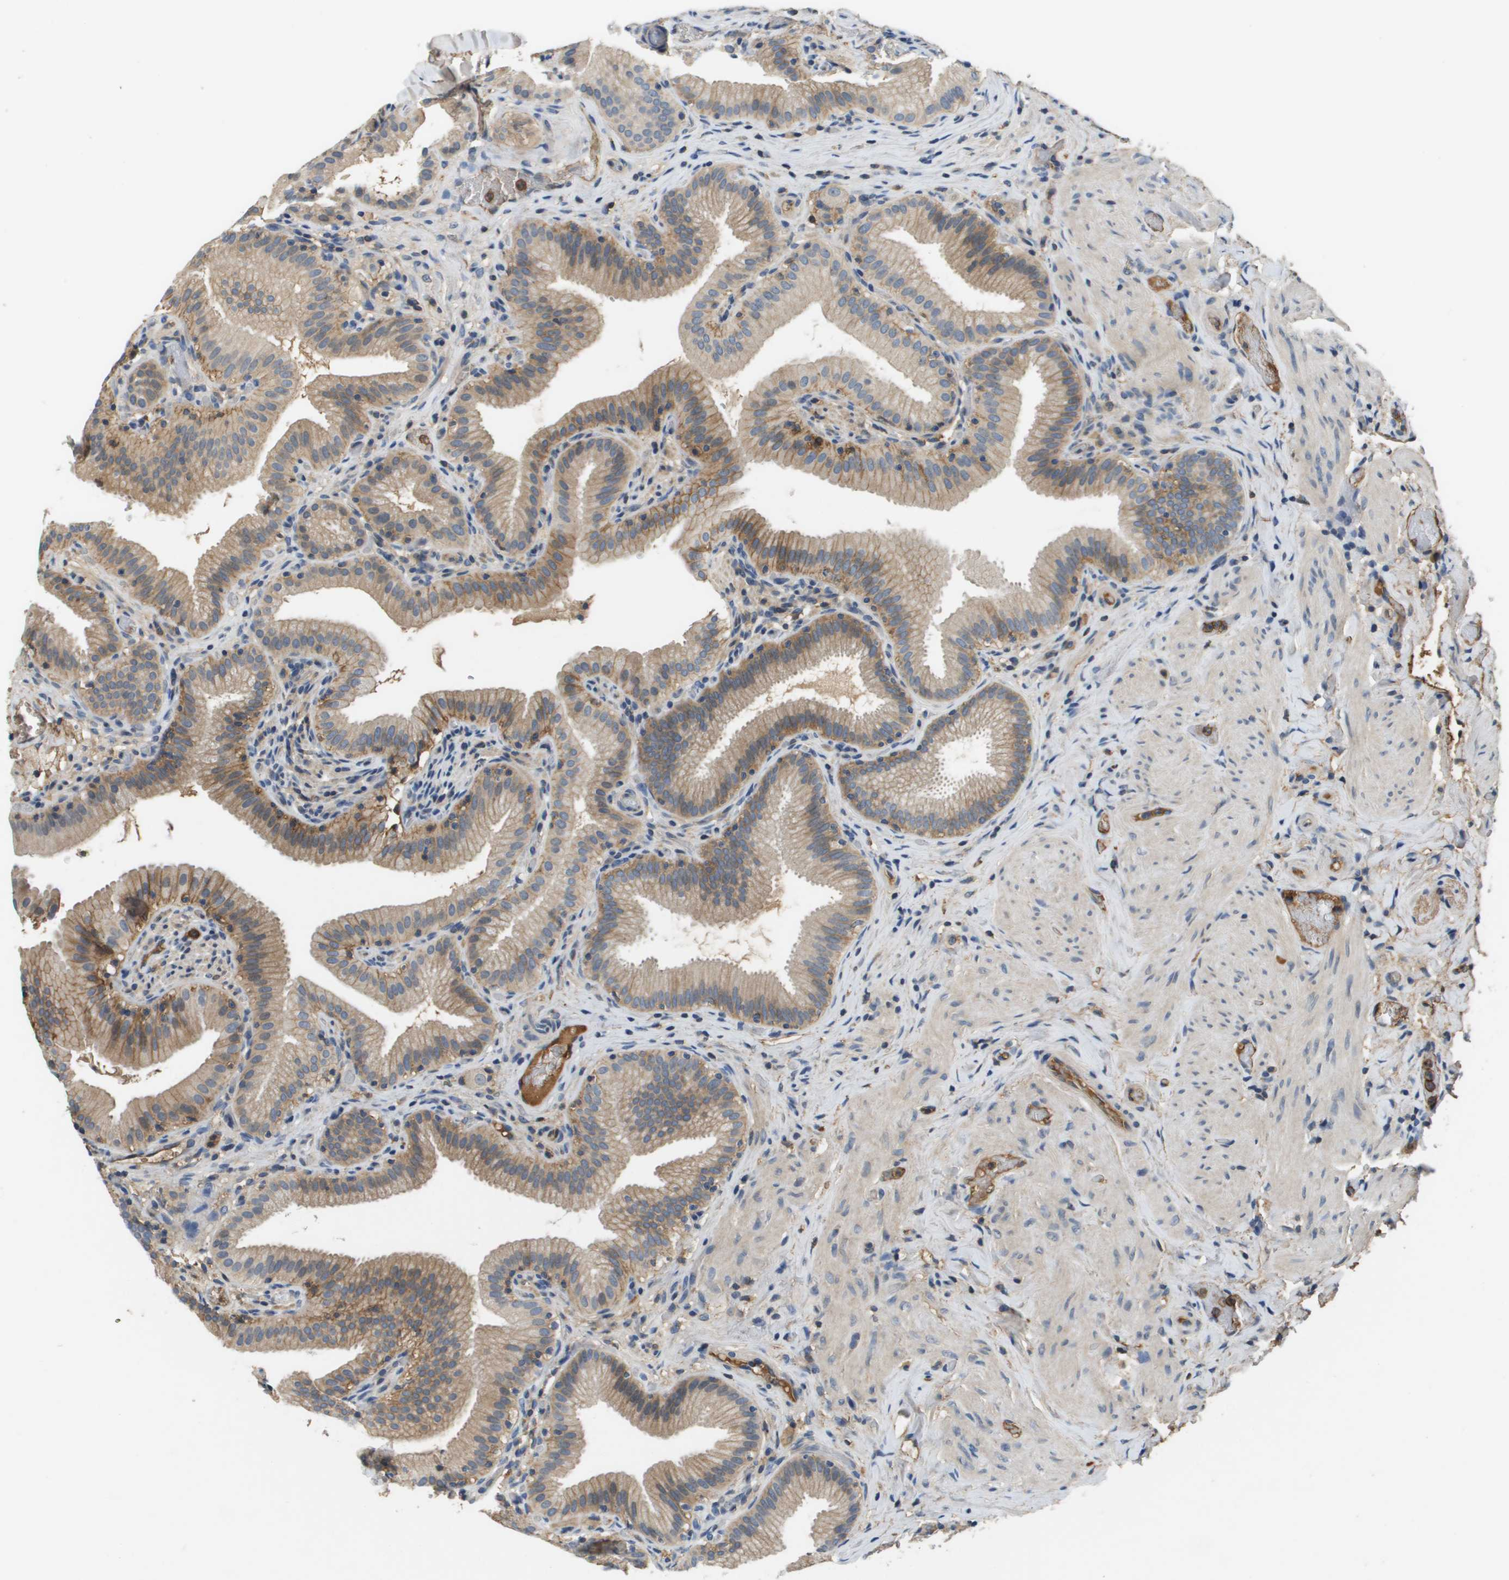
{"staining": {"intensity": "moderate", "quantity": ">75%", "location": "cytoplasmic/membranous"}, "tissue": "gallbladder", "cell_type": "Glandular cells", "image_type": "normal", "snomed": [{"axis": "morphology", "description": "Normal tissue, NOS"}, {"axis": "topography", "description": "Gallbladder"}], "caption": "About >75% of glandular cells in unremarkable human gallbladder display moderate cytoplasmic/membranous protein expression as visualized by brown immunohistochemical staining.", "gene": "SLC16A3", "patient": {"sex": "male", "age": 54}}